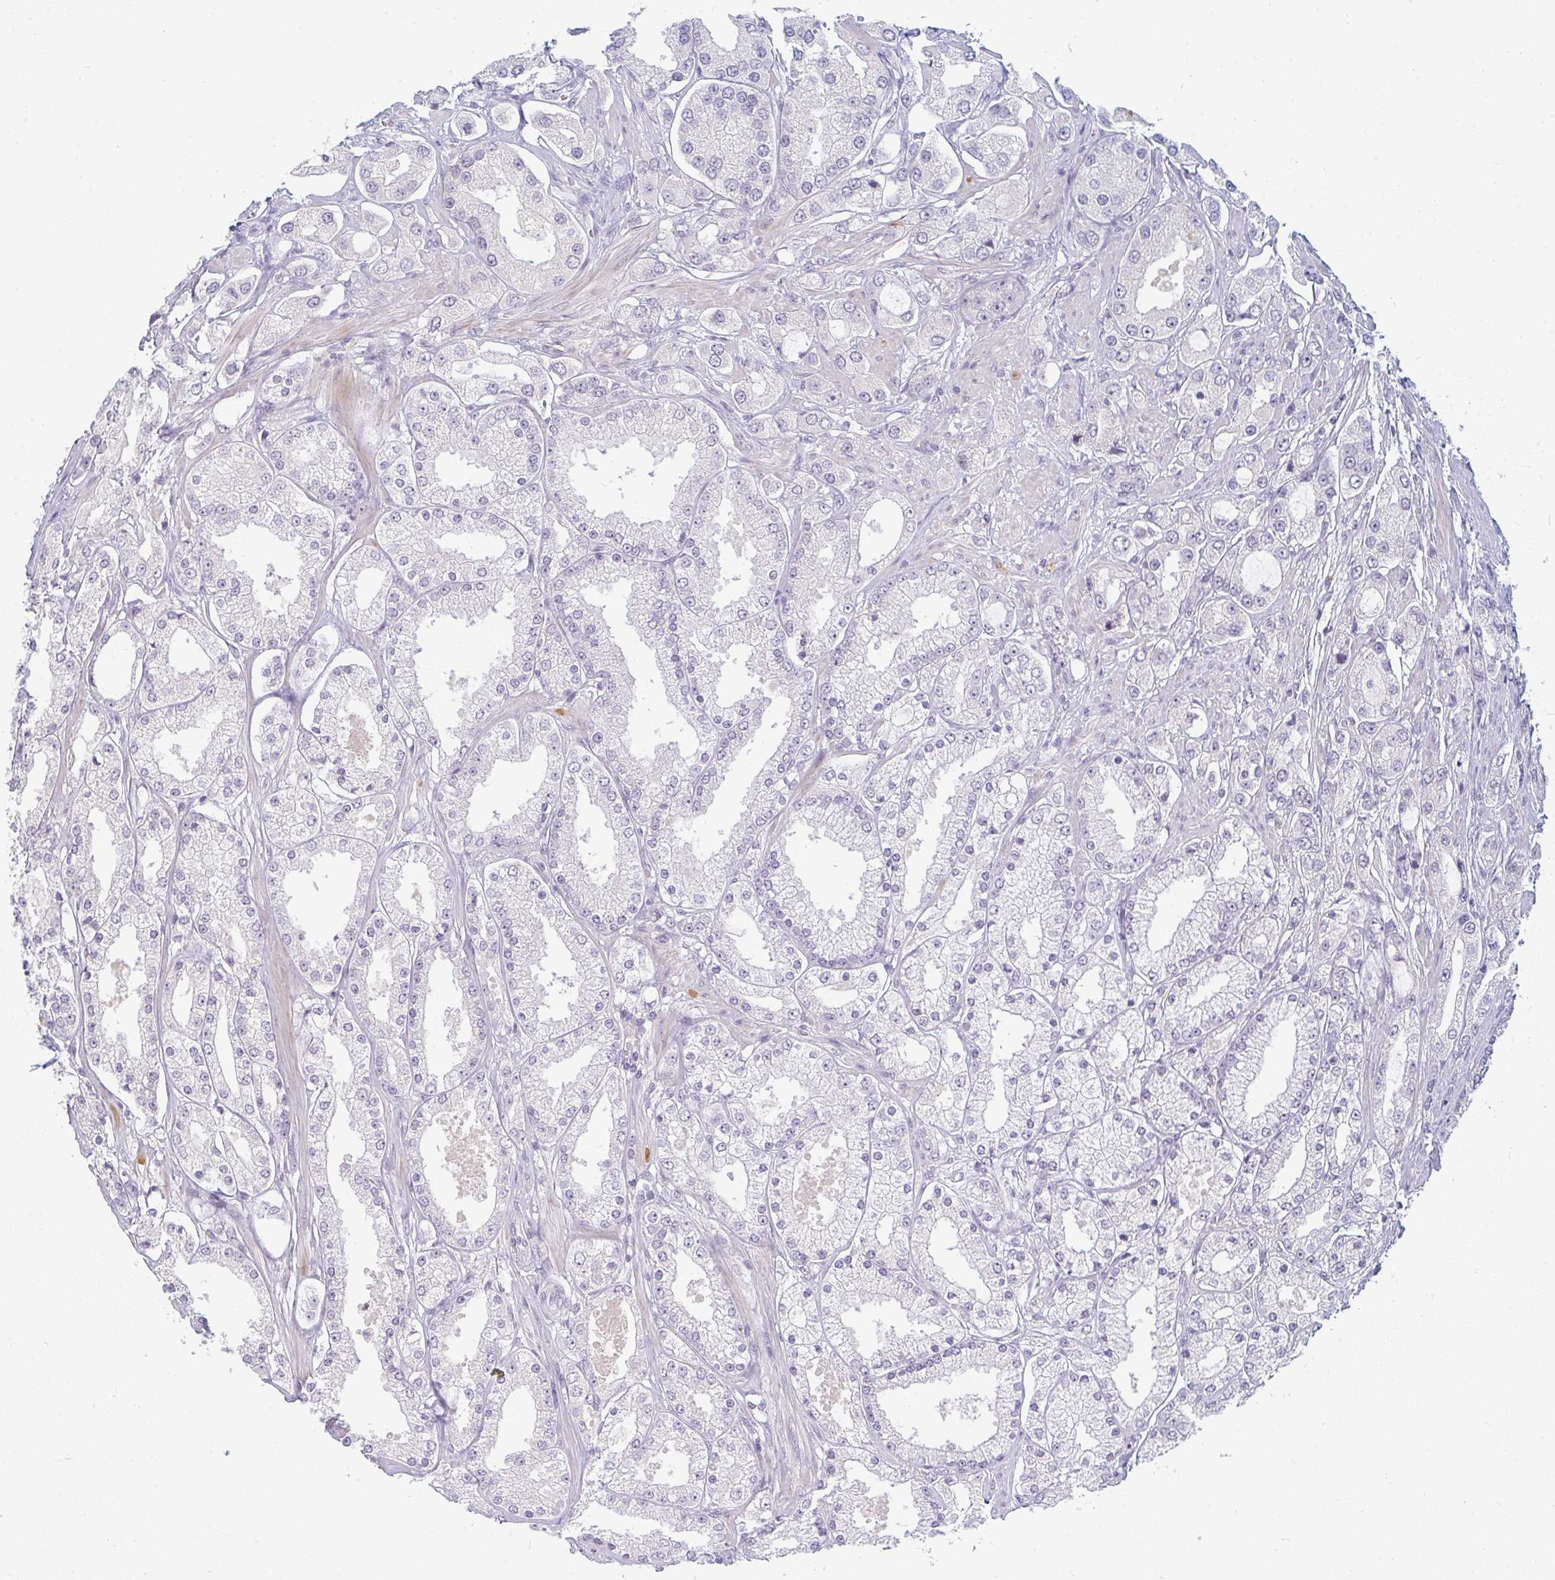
{"staining": {"intensity": "negative", "quantity": "none", "location": "none"}, "tissue": "prostate cancer", "cell_type": "Tumor cells", "image_type": "cancer", "snomed": [{"axis": "morphology", "description": "Adenocarcinoma, High grade"}, {"axis": "topography", "description": "Prostate"}], "caption": "Tumor cells show no significant protein staining in prostate cancer.", "gene": "PPFIA4", "patient": {"sex": "male", "age": 68}}